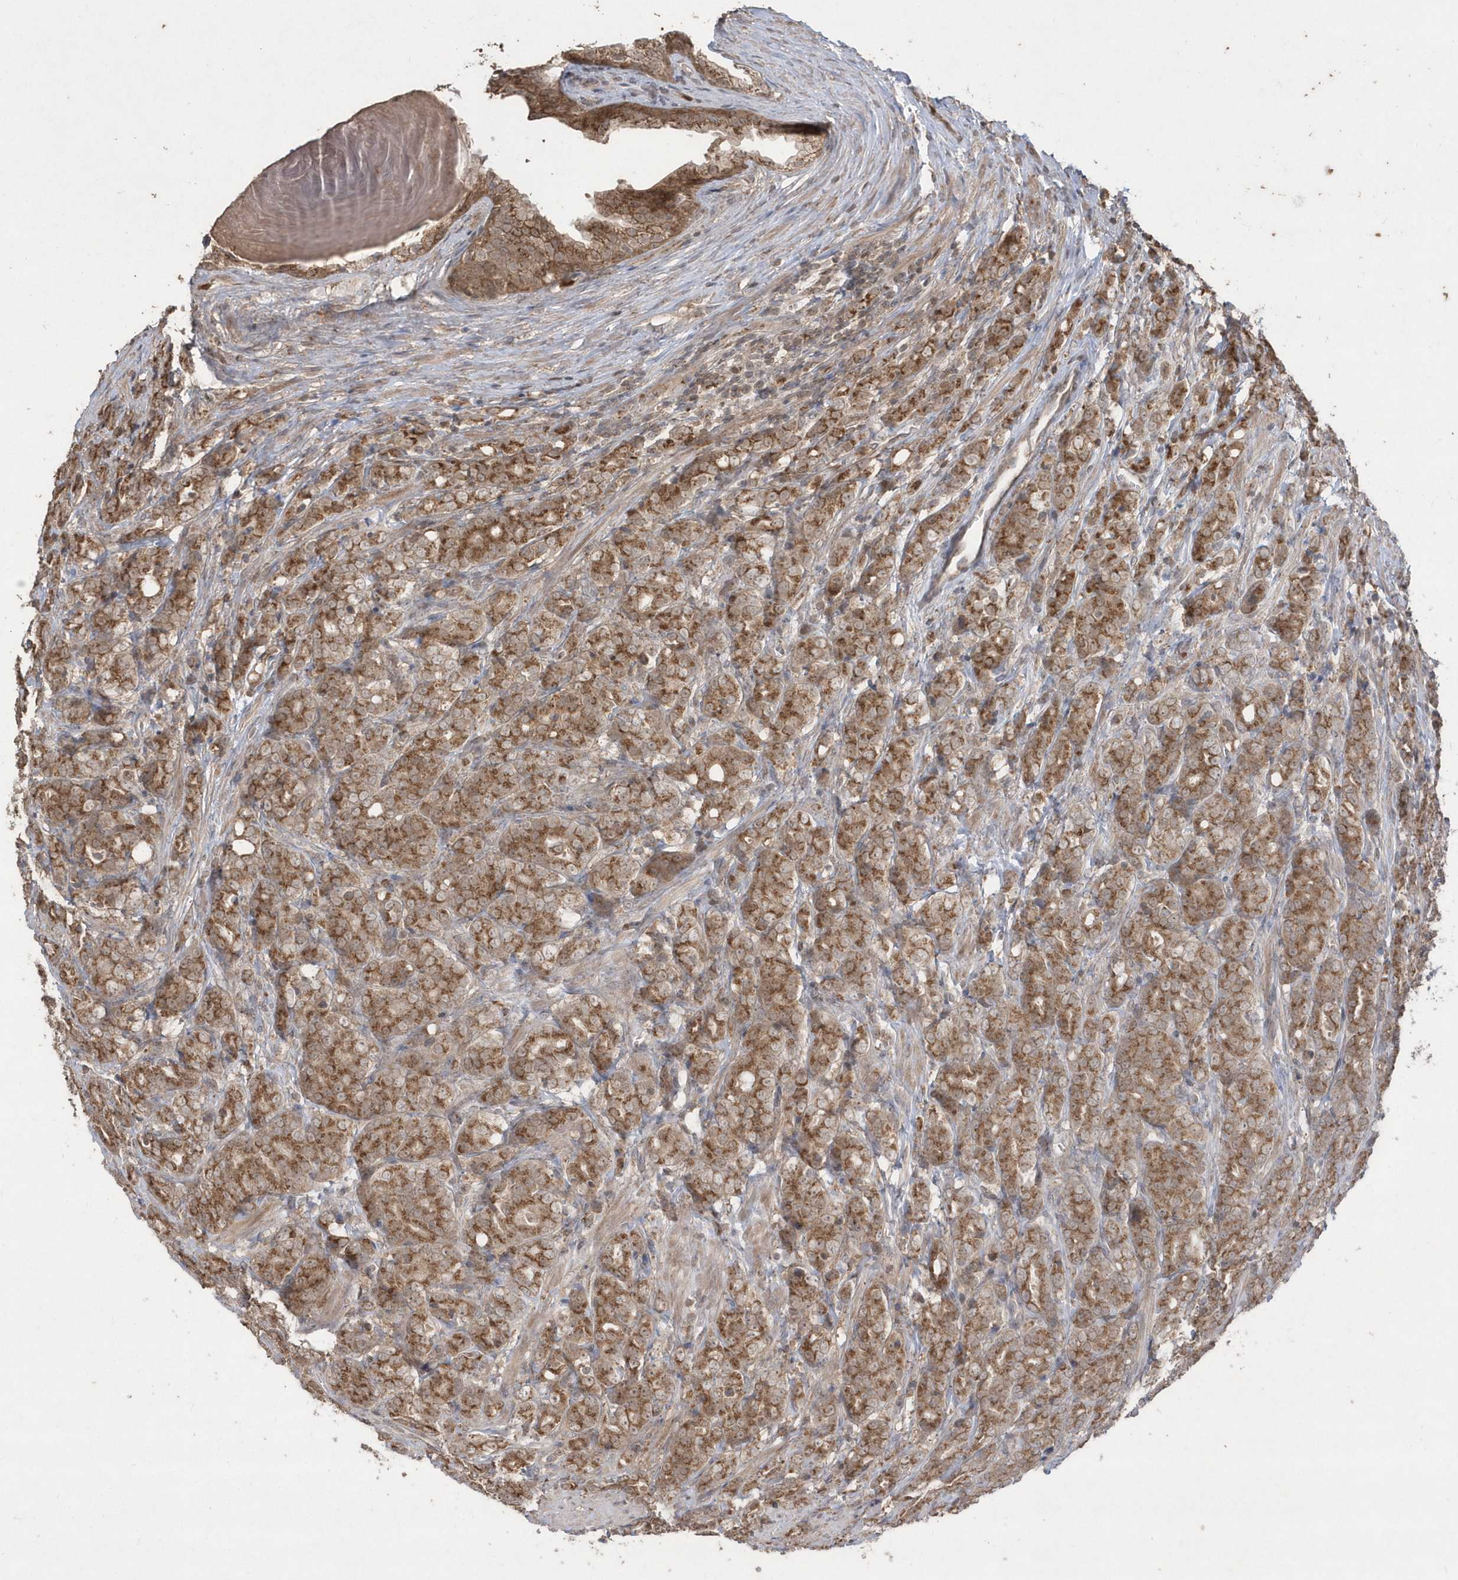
{"staining": {"intensity": "strong", "quantity": ">75%", "location": "cytoplasmic/membranous"}, "tissue": "prostate cancer", "cell_type": "Tumor cells", "image_type": "cancer", "snomed": [{"axis": "morphology", "description": "Adenocarcinoma, High grade"}, {"axis": "topography", "description": "Prostate"}], "caption": "High-grade adenocarcinoma (prostate) tissue demonstrates strong cytoplasmic/membranous positivity in approximately >75% of tumor cells, visualized by immunohistochemistry.", "gene": "GEMIN6", "patient": {"sex": "male", "age": 62}}